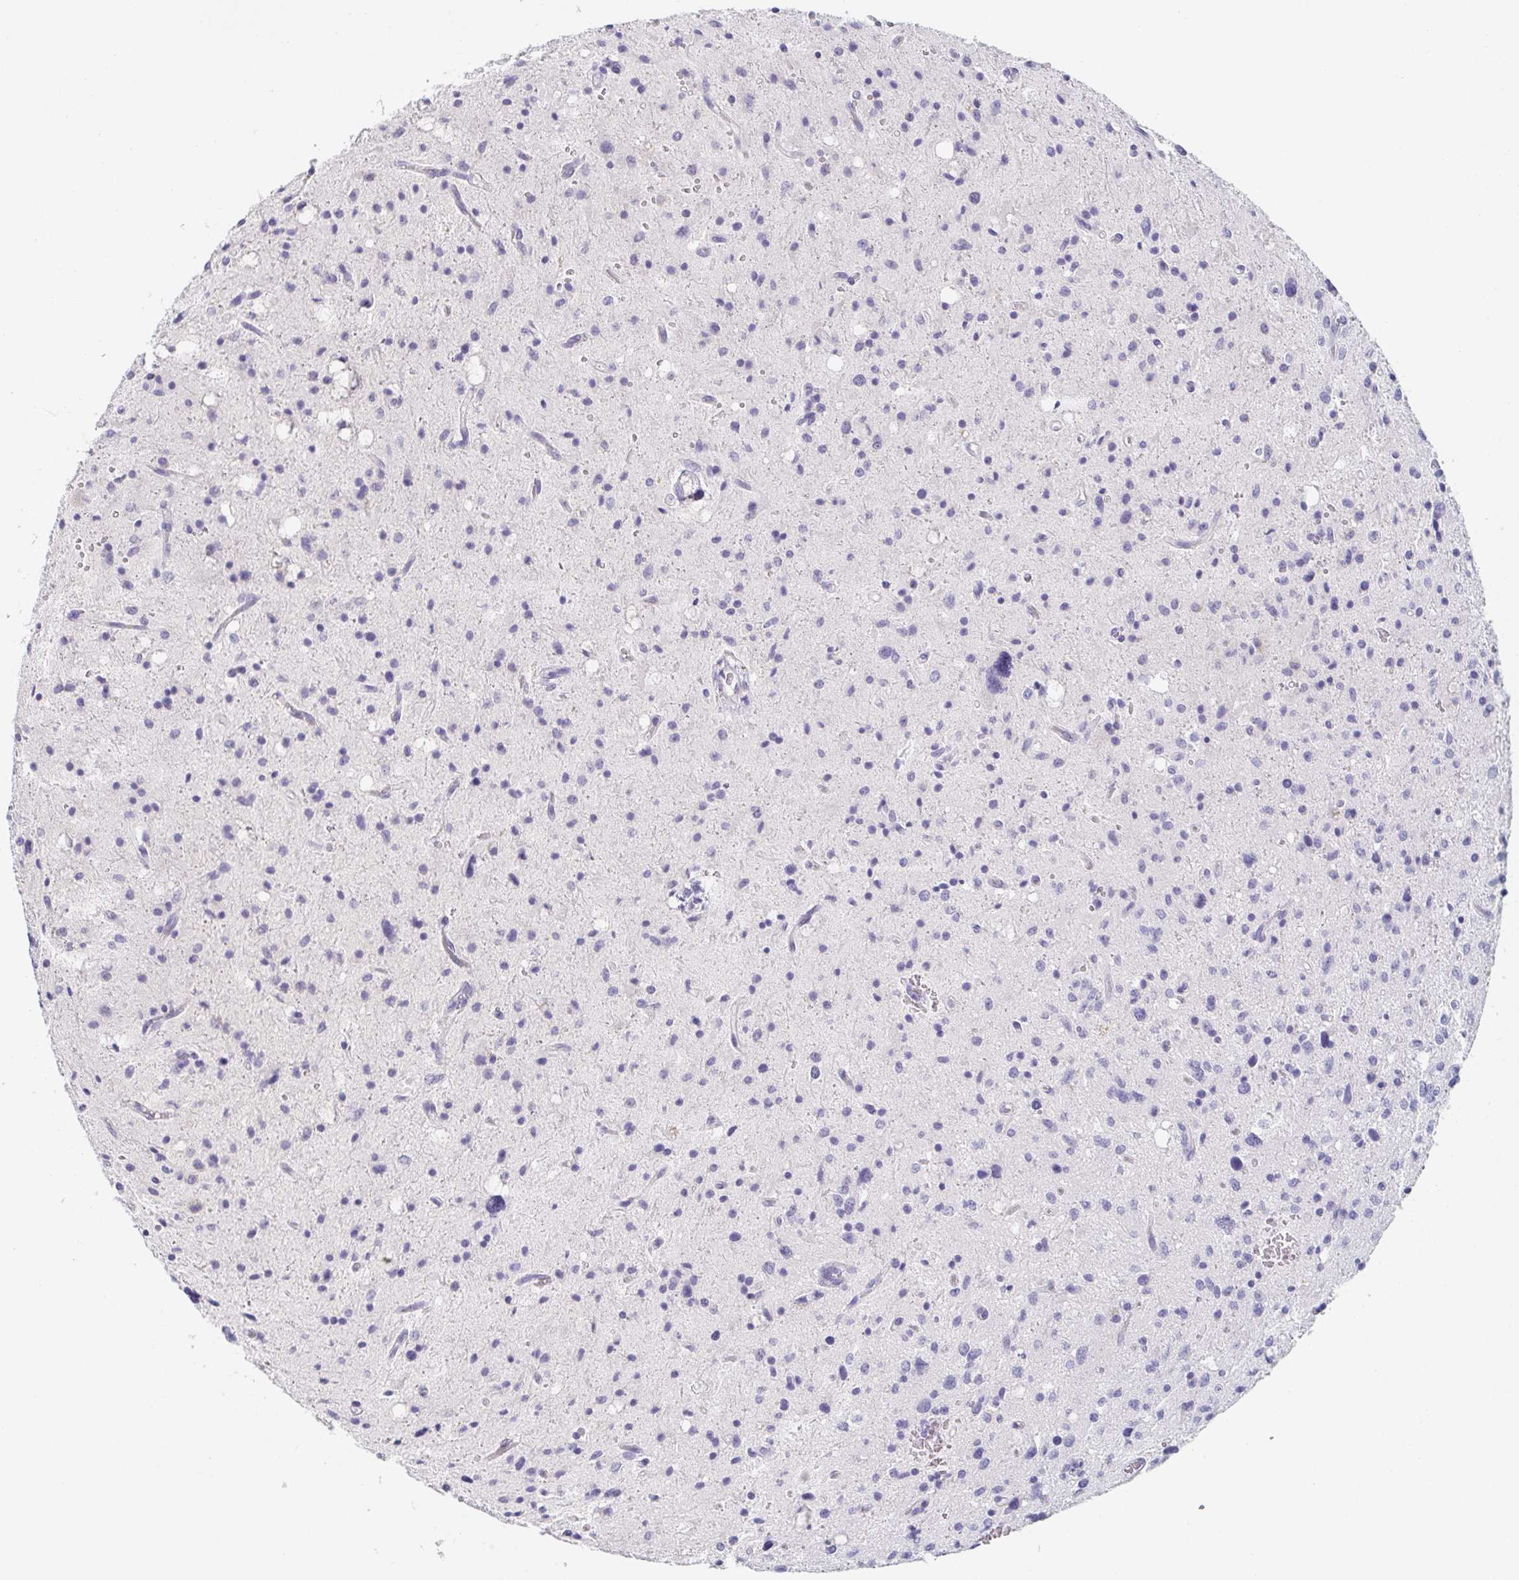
{"staining": {"intensity": "negative", "quantity": "none", "location": "none"}, "tissue": "glioma", "cell_type": "Tumor cells", "image_type": "cancer", "snomed": [{"axis": "morphology", "description": "Glioma, malignant, Low grade"}, {"axis": "topography", "description": "Brain"}], "caption": "Immunohistochemistry of human glioma reveals no expression in tumor cells.", "gene": "RHOV", "patient": {"sex": "female", "age": 58}}